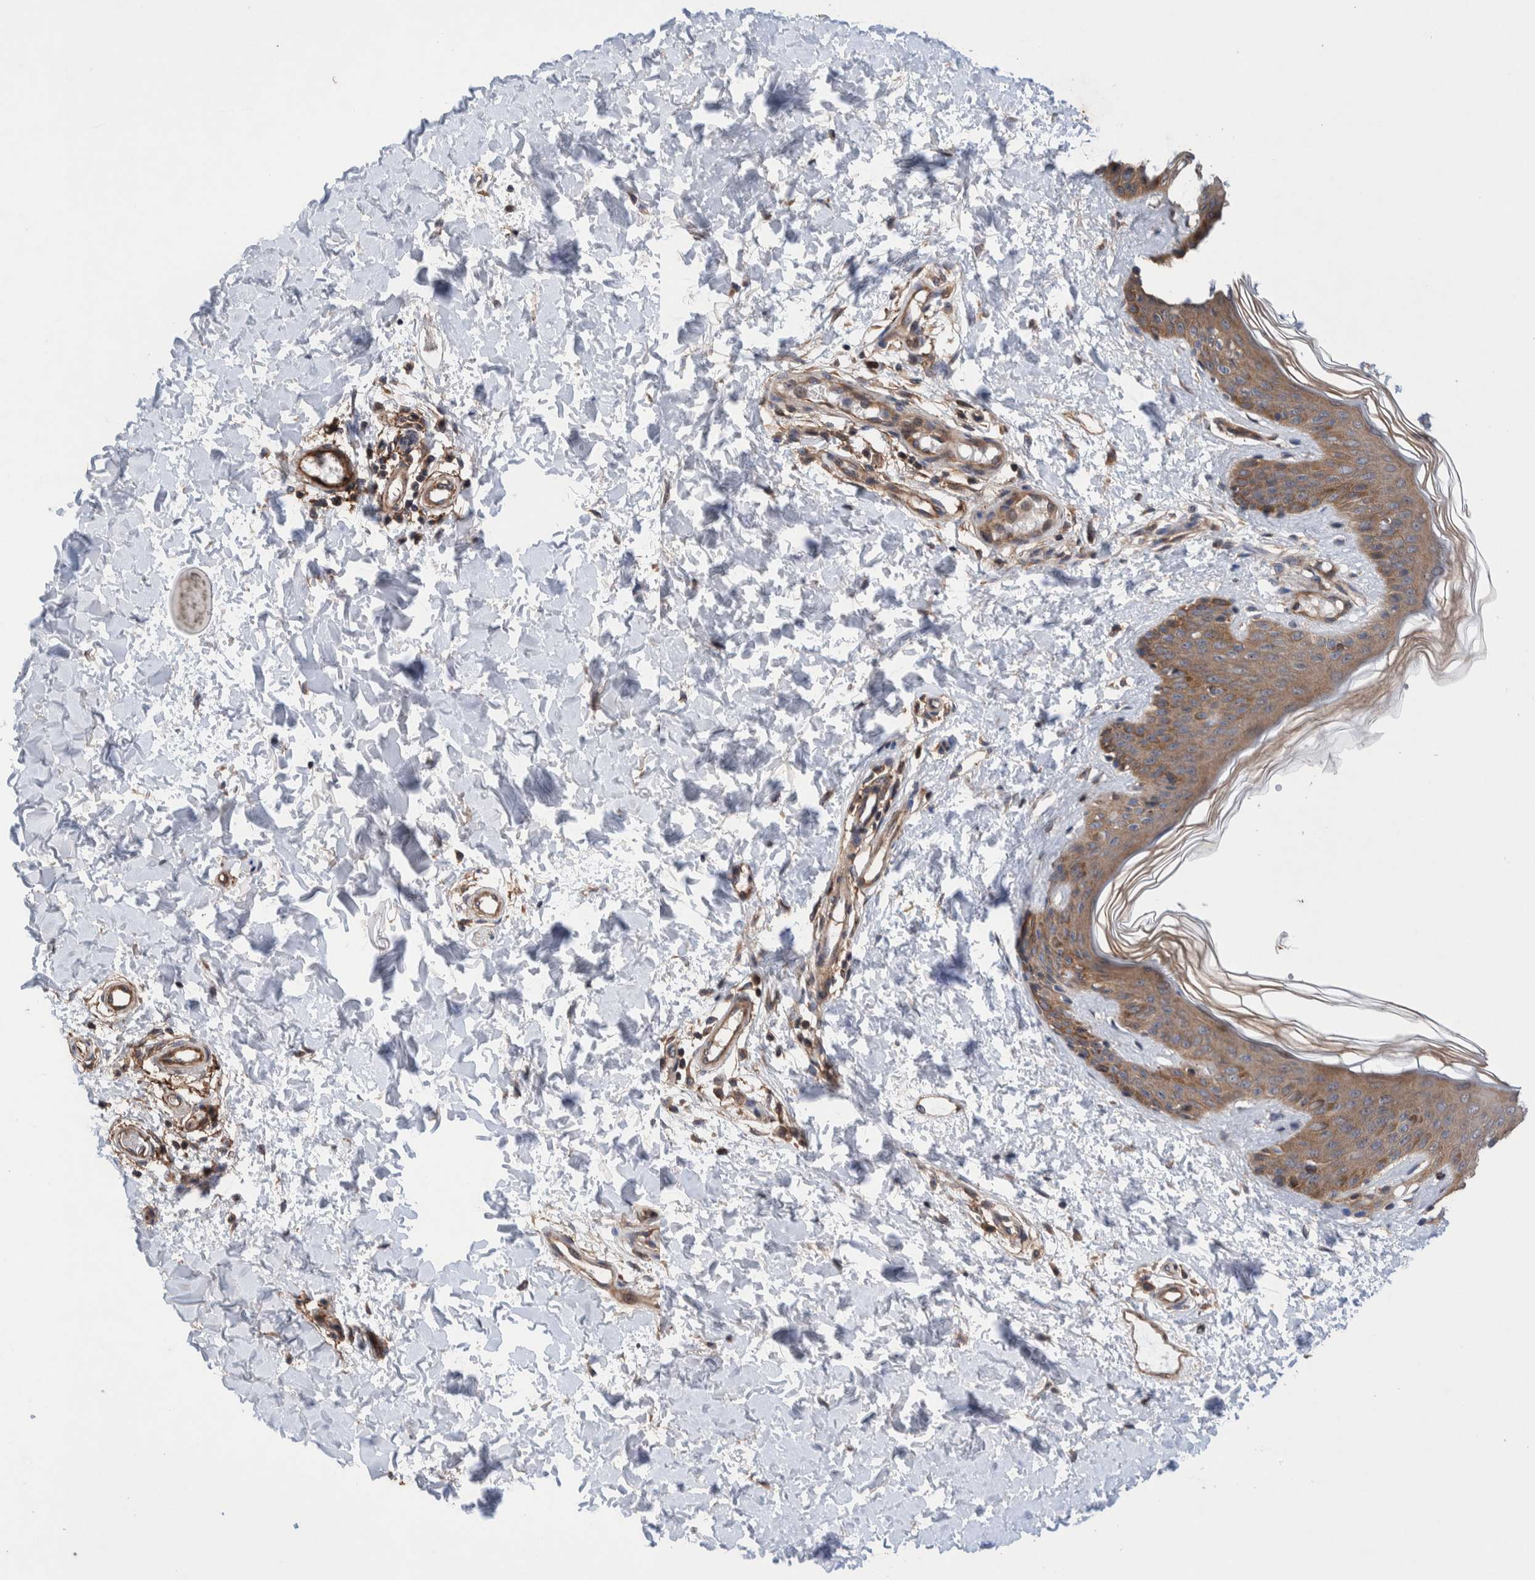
{"staining": {"intensity": "moderate", "quantity": ">75%", "location": "cytoplasmic/membranous"}, "tissue": "skin", "cell_type": "Fibroblasts", "image_type": "normal", "snomed": [{"axis": "morphology", "description": "Normal tissue, NOS"}, {"axis": "morphology", "description": "Neoplasm, benign, NOS"}, {"axis": "topography", "description": "Skin"}, {"axis": "topography", "description": "Soft tissue"}], "caption": "DAB immunohistochemical staining of unremarkable skin demonstrates moderate cytoplasmic/membranous protein positivity in about >75% of fibroblasts.", "gene": "PIK3R6", "patient": {"sex": "male", "age": 26}}